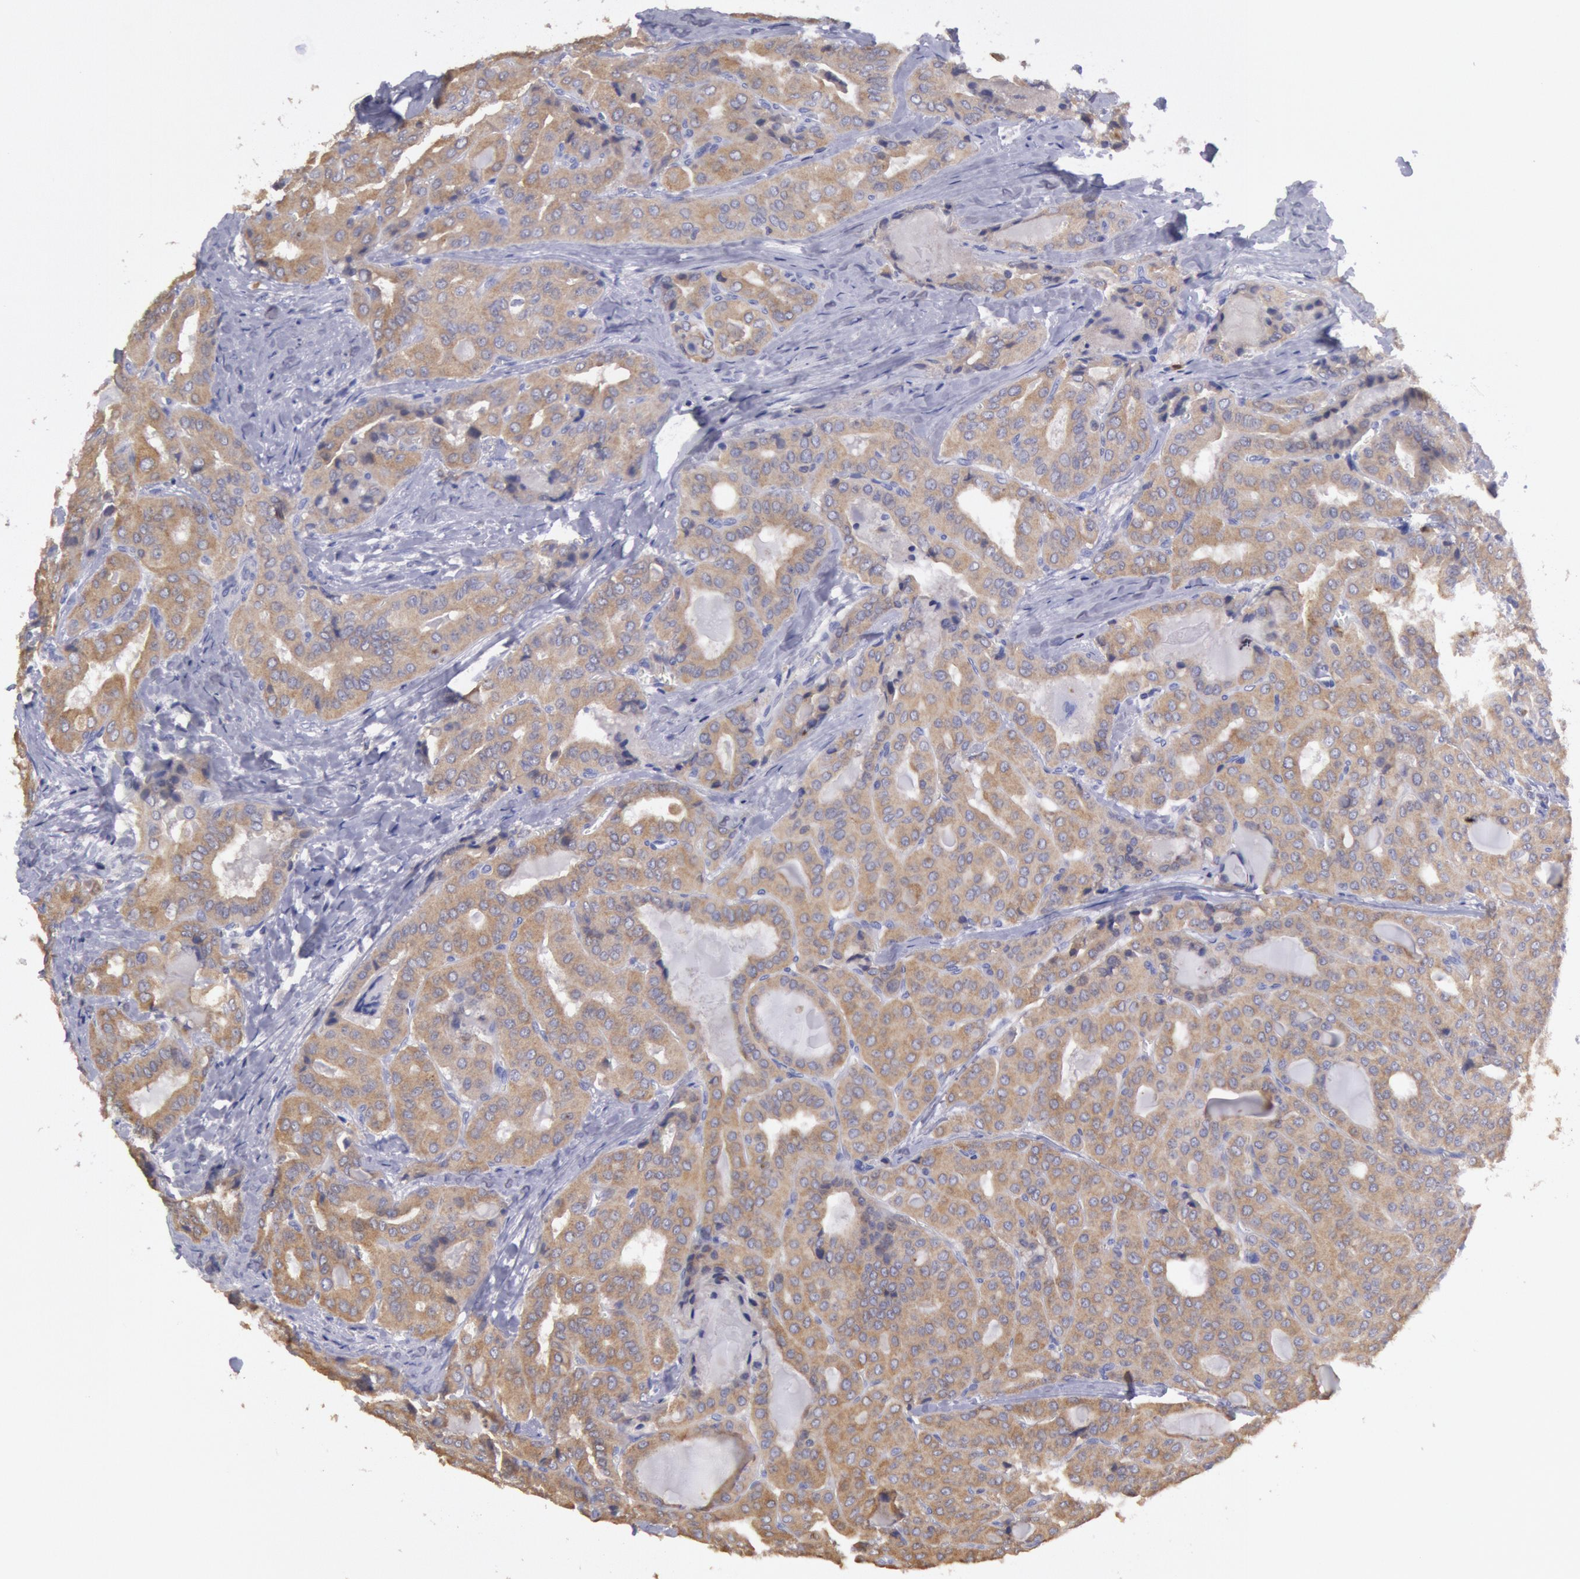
{"staining": {"intensity": "weak", "quantity": ">75%", "location": "cytoplasmic/membranous"}, "tissue": "thyroid cancer", "cell_type": "Tumor cells", "image_type": "cancer", "snomed": [{"axis": "morphology", "description": "Papillary adenocarcinoma, NOS"}, {"axis": "topography", "description": "Thyroid gland"}], "caption": "Weak cytoplasmic/membranous staining is seen in approximately >75% of tumor cells in thyroid cancer. The protein of interest is shown in brown color, while the nuclei are stained blue.", "gene": "RAB27A", "patient": {"sex": "female", "age": 71}}